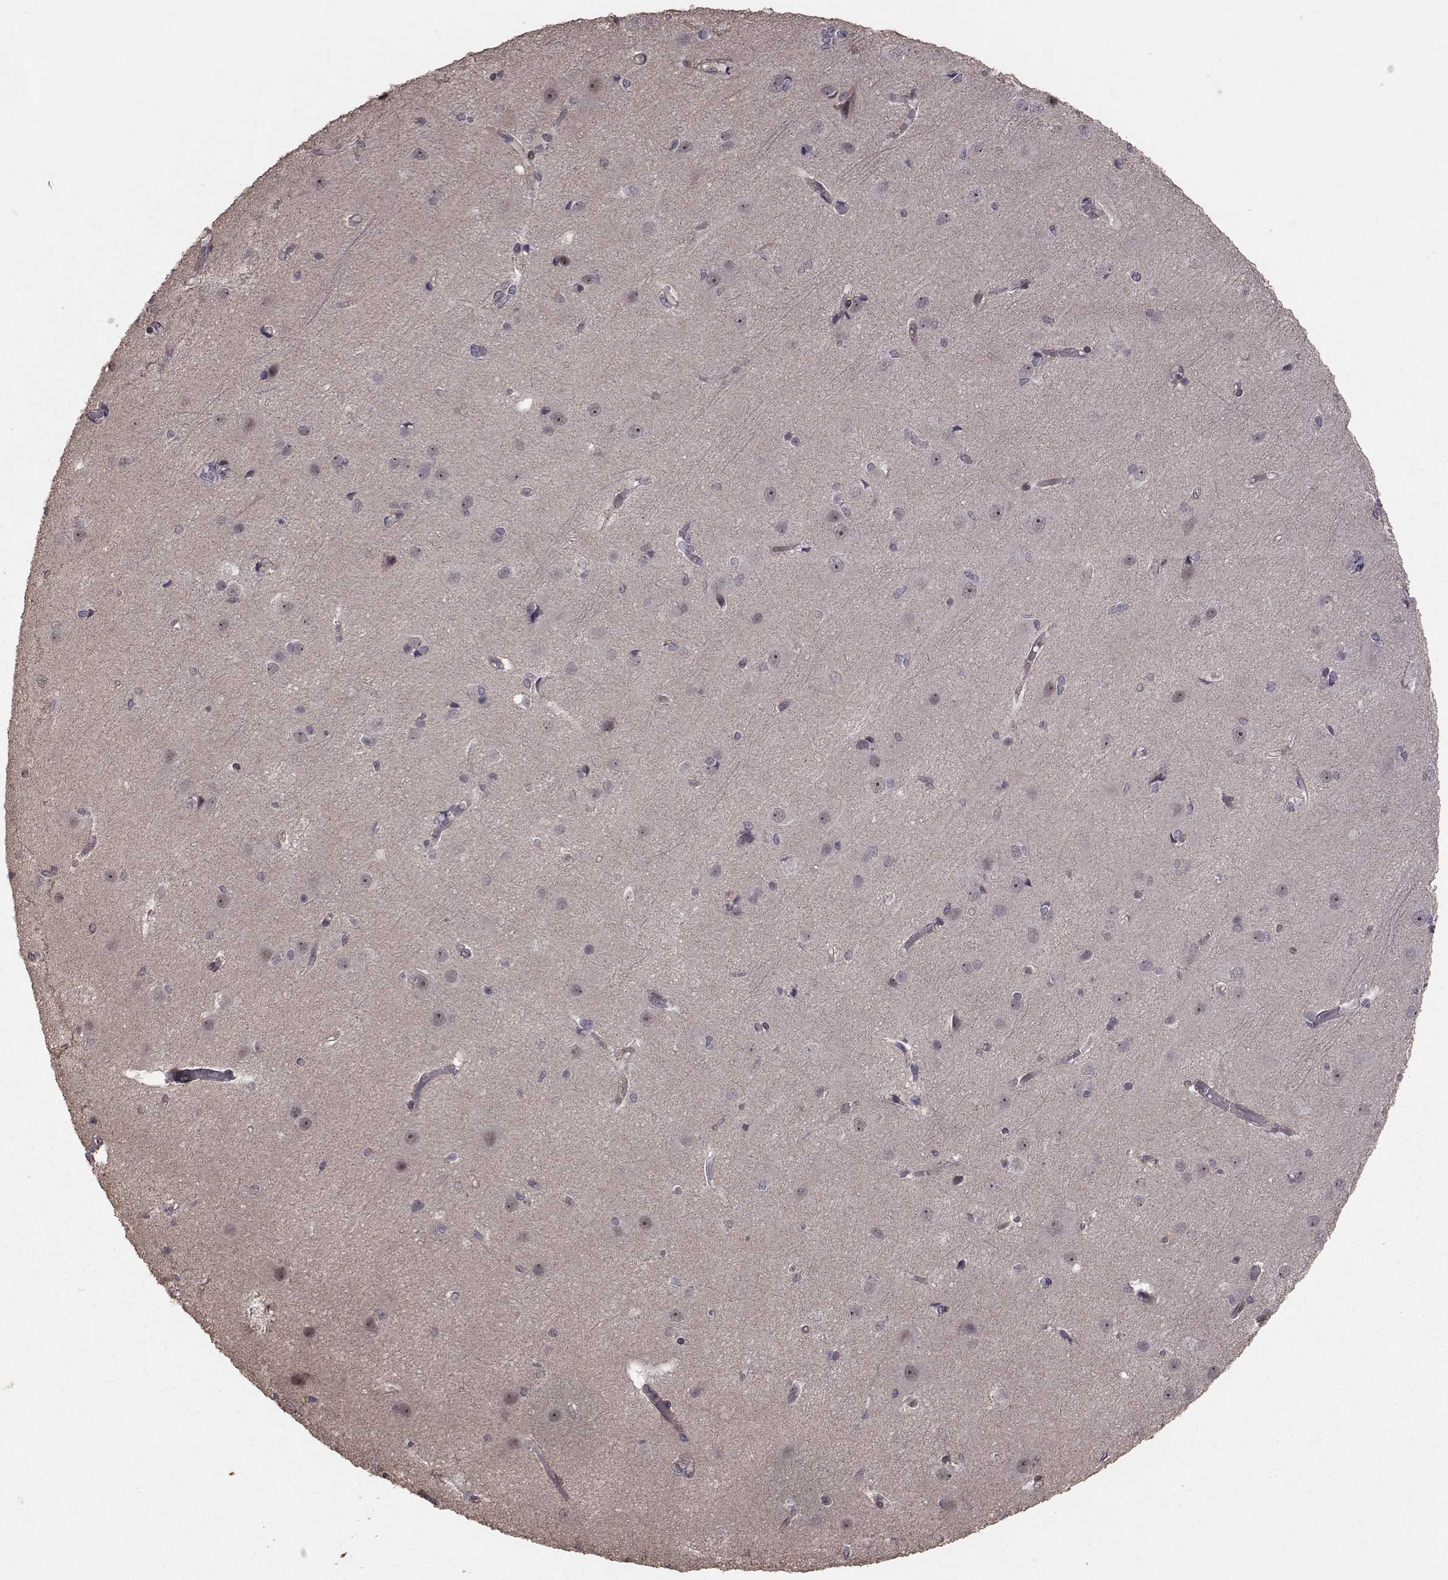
{"staining": {"intensity": "negative", "quantity": "none", "location": "none"}, "tissue": "cerebral cortex", "cell_type": "Endothelial cells", "image_type": "normal", "snomed": [{"axis": "morphology", "description": "Normal tissue, NOS"}, {"axis": "topography", "description": "Cerebral cortex"}], "caption": "IHC of normal cerebral cortex shows no staining in endothelial cells.", "gene": "TRIP10", "patient": {"sex": "male", "age": 37}}